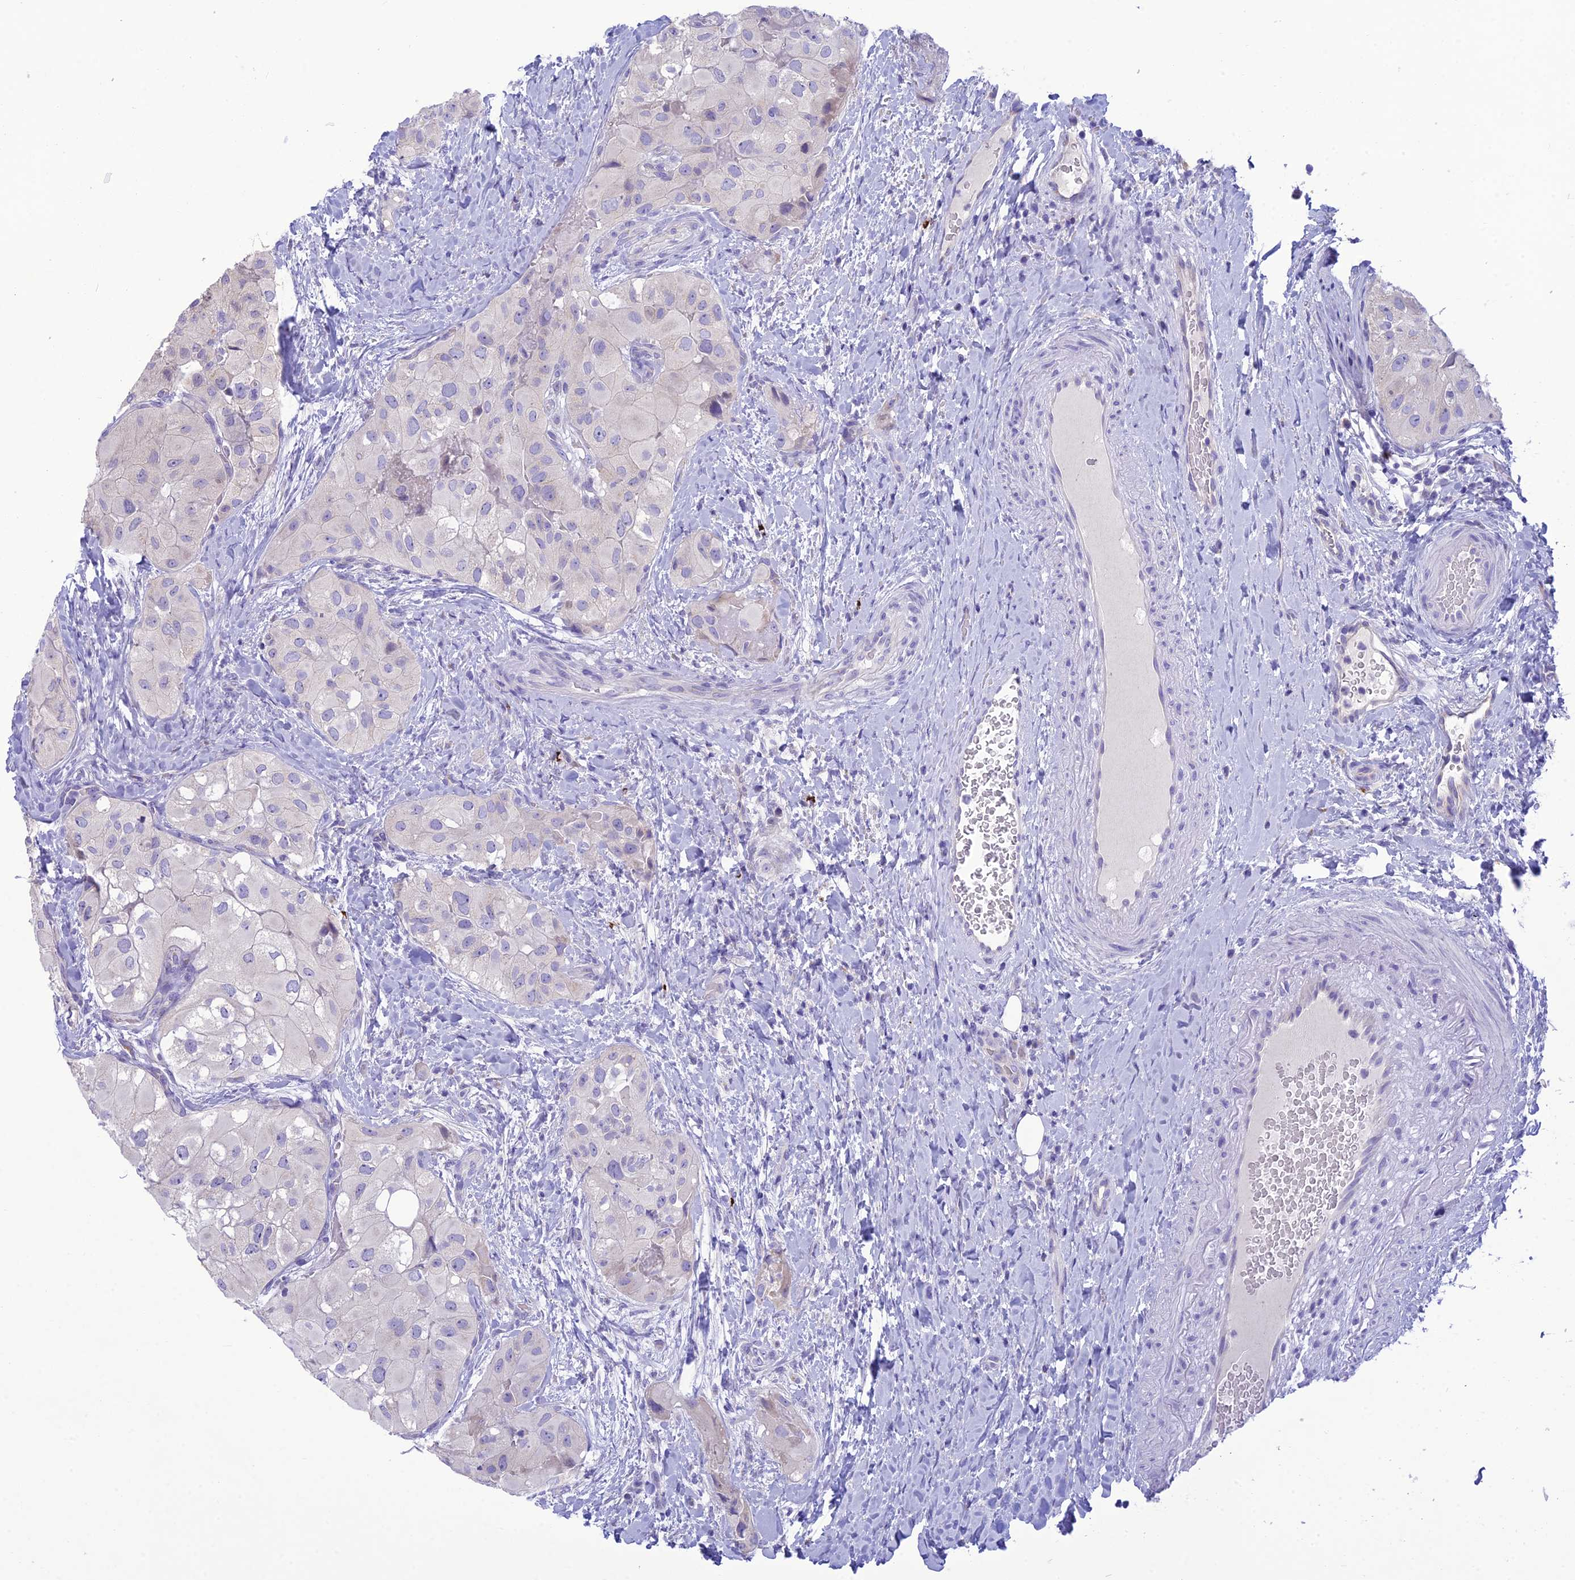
{"staining": {"intensity": "negative", "quantity": "none", "location": "none"}, "tissue": "thyroid cancer", "cell_type": "Tumor cells", "image_type": "cancer", "snomed": [{"axis": "morphology", "description": "Normal tissue, NOS"}, {"axis": "morphology", "description": "Papillary adenocarcinoma, NOS"}, {"axis": "topography", "description": "Thyroid gland"}], "caption": "IHC micrograph of neoplastic tissue: thyroid cancer stained with DAB (3,3'-diaminobenzidine) shows no significant protein expression in tumor cells.", "gene": "DHDH", "patient": {"sex": "female", "age": 59}}